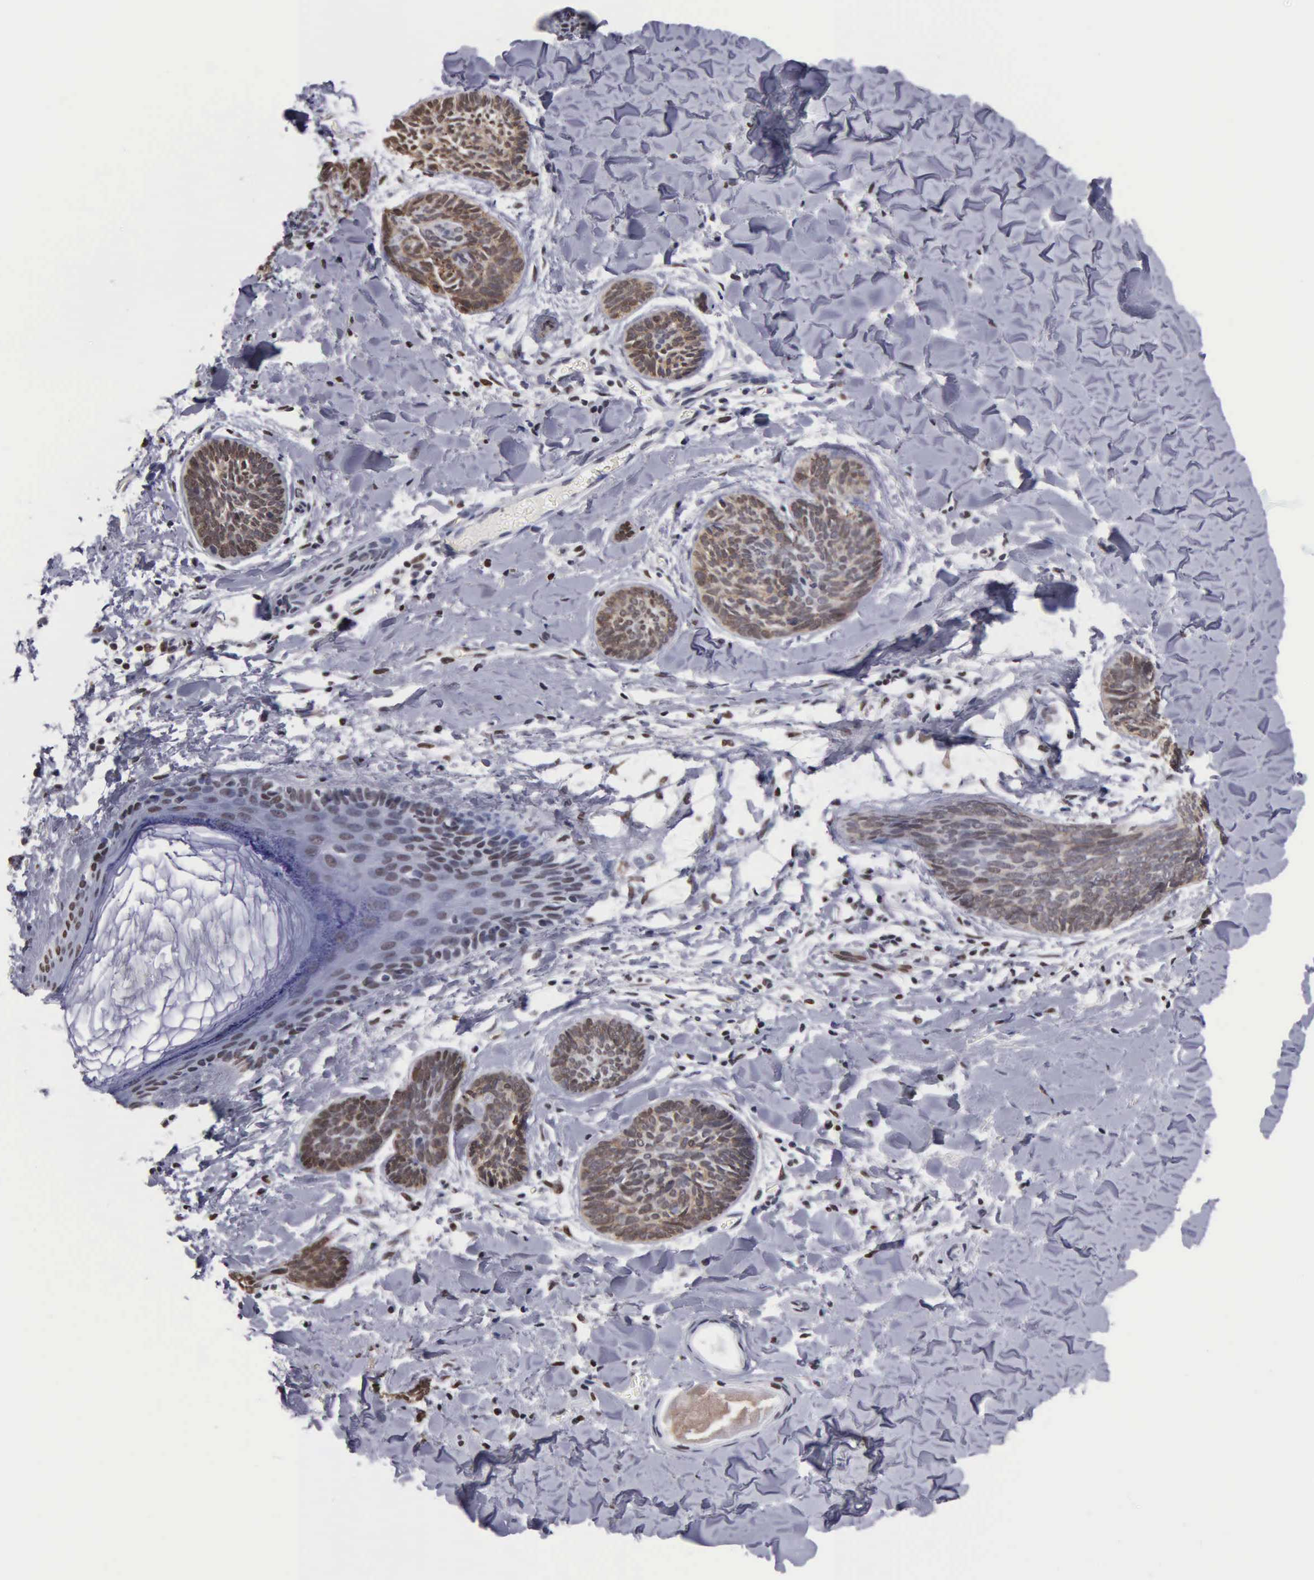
{"staining": {"intensity": "moderate", "quantity": ">75%", "location": "cytoplasmic/membranous,nuclear"}, "tissue": "skin cancer", "cell_type": "Tumor cells", "image_type": "cancer", "snomed": [{"axis": "morphology", "description": "Basal cell carcinoma"}, {"axis": "topography", "description": "Skin"}], "caption": "High-power microscopy captured an immunohistochemistry photomicrograph of skin cancer (basal cell carcinoma), revealing moderate cytoplasmic/membranous and nuclear expression in about >75% of tumor cells.", "gene": "CCNG1", "patient": {"sex": "female", "age": 81}}